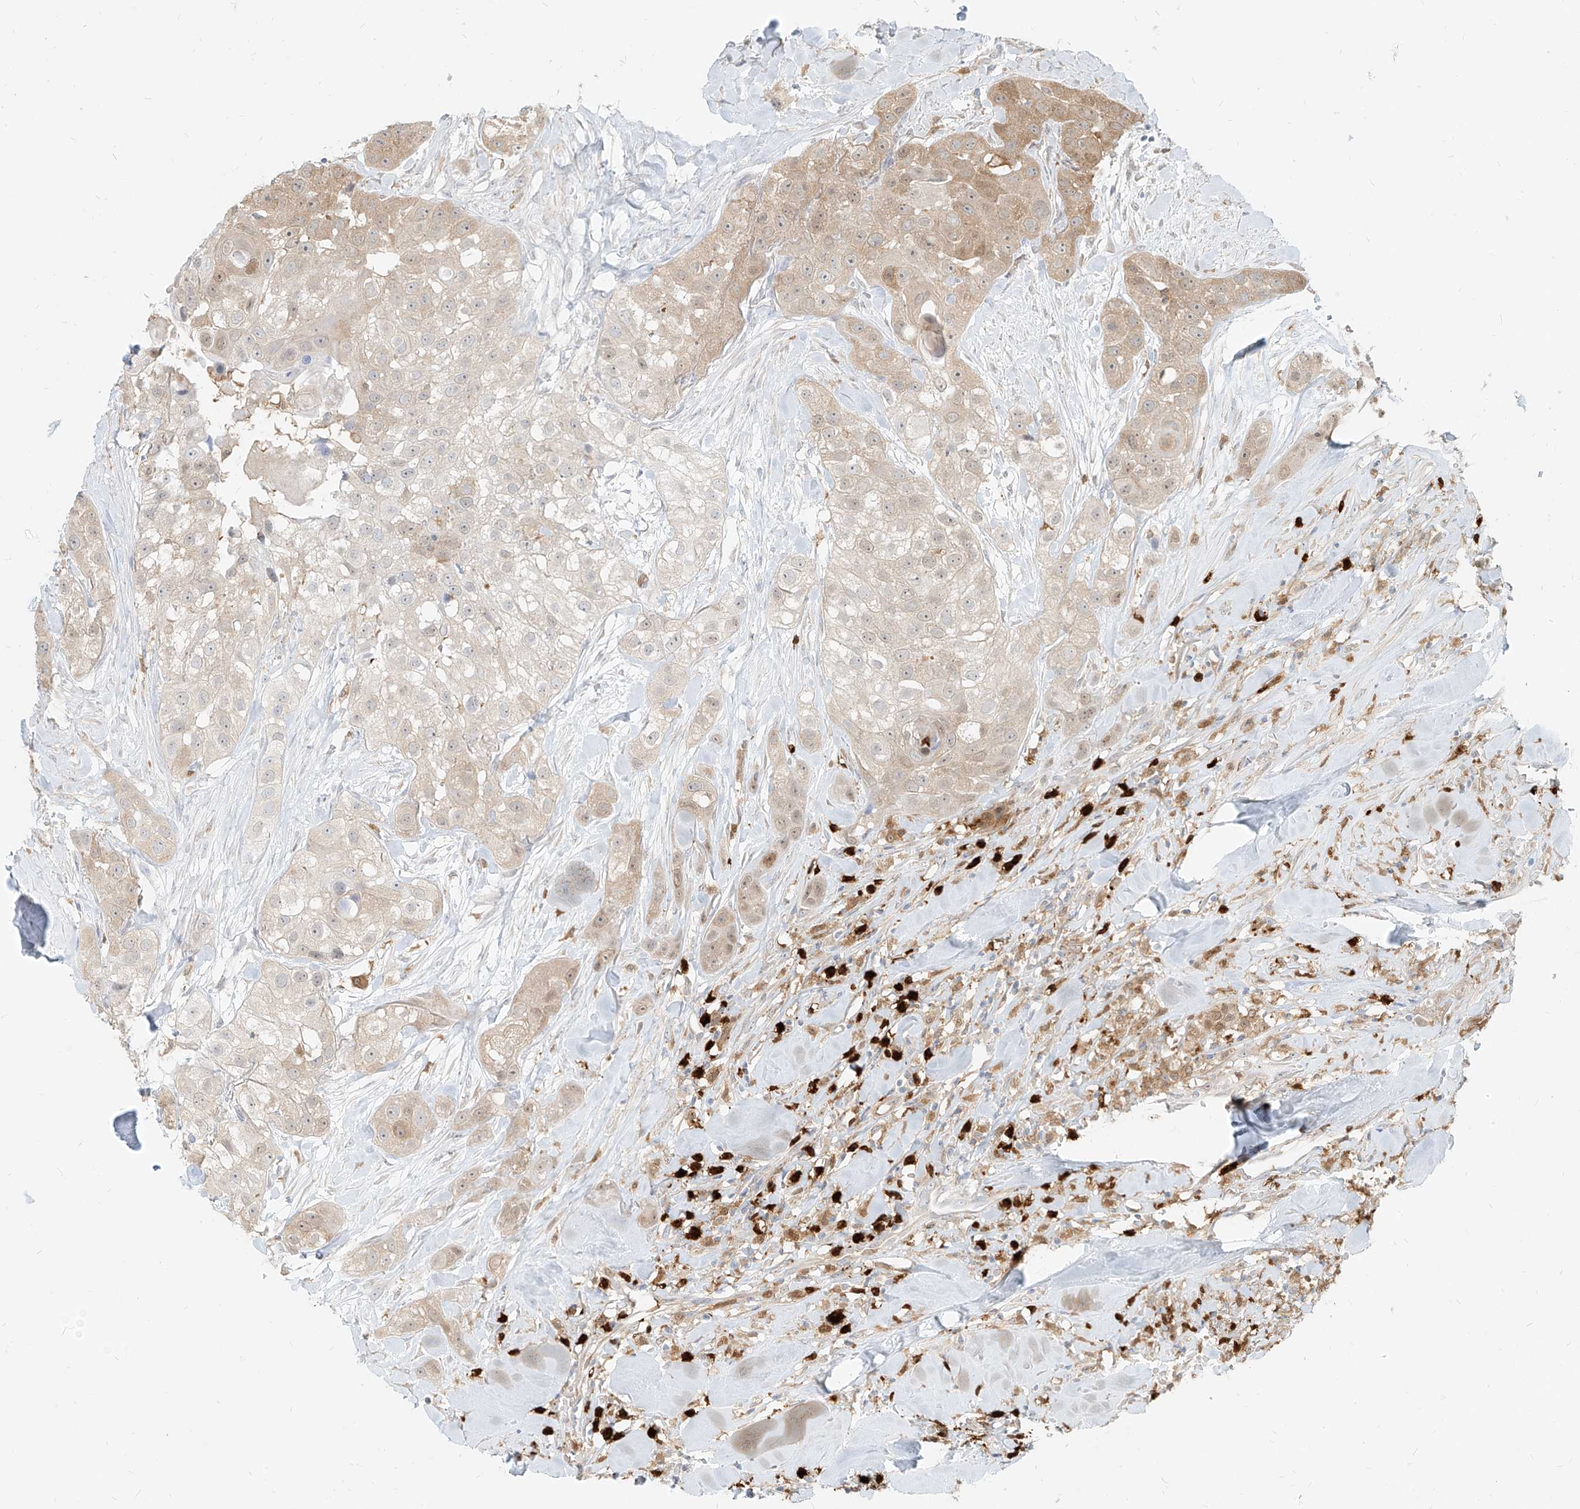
{"staining": {"intensity": "weak", "quantity": ">75%", "location": "cytoplasmic/membranous"}, "tissue": "head and neck cancer", "cell_type": "Tumor cells", "image_type": "cancer", "snomed": [{"axis": "morphology", "description": "Normal tissue, NOS"}, {"axis": "morphology", "description": "Squamous cell carcinoma, NOS"}, {"axis": "topography", "description": "Skeletal muscle"}, {"axis": "topography", "description": "Head-Neck"}], "caption": "Immunohistochemical staining of head and neck squamous cell carcinoma displays low levels of weak cytoplasmic/membranous expression in about >75% of tumor cells.", "gene": "PGD", "patient": {"sex": "male", "age": 51}}